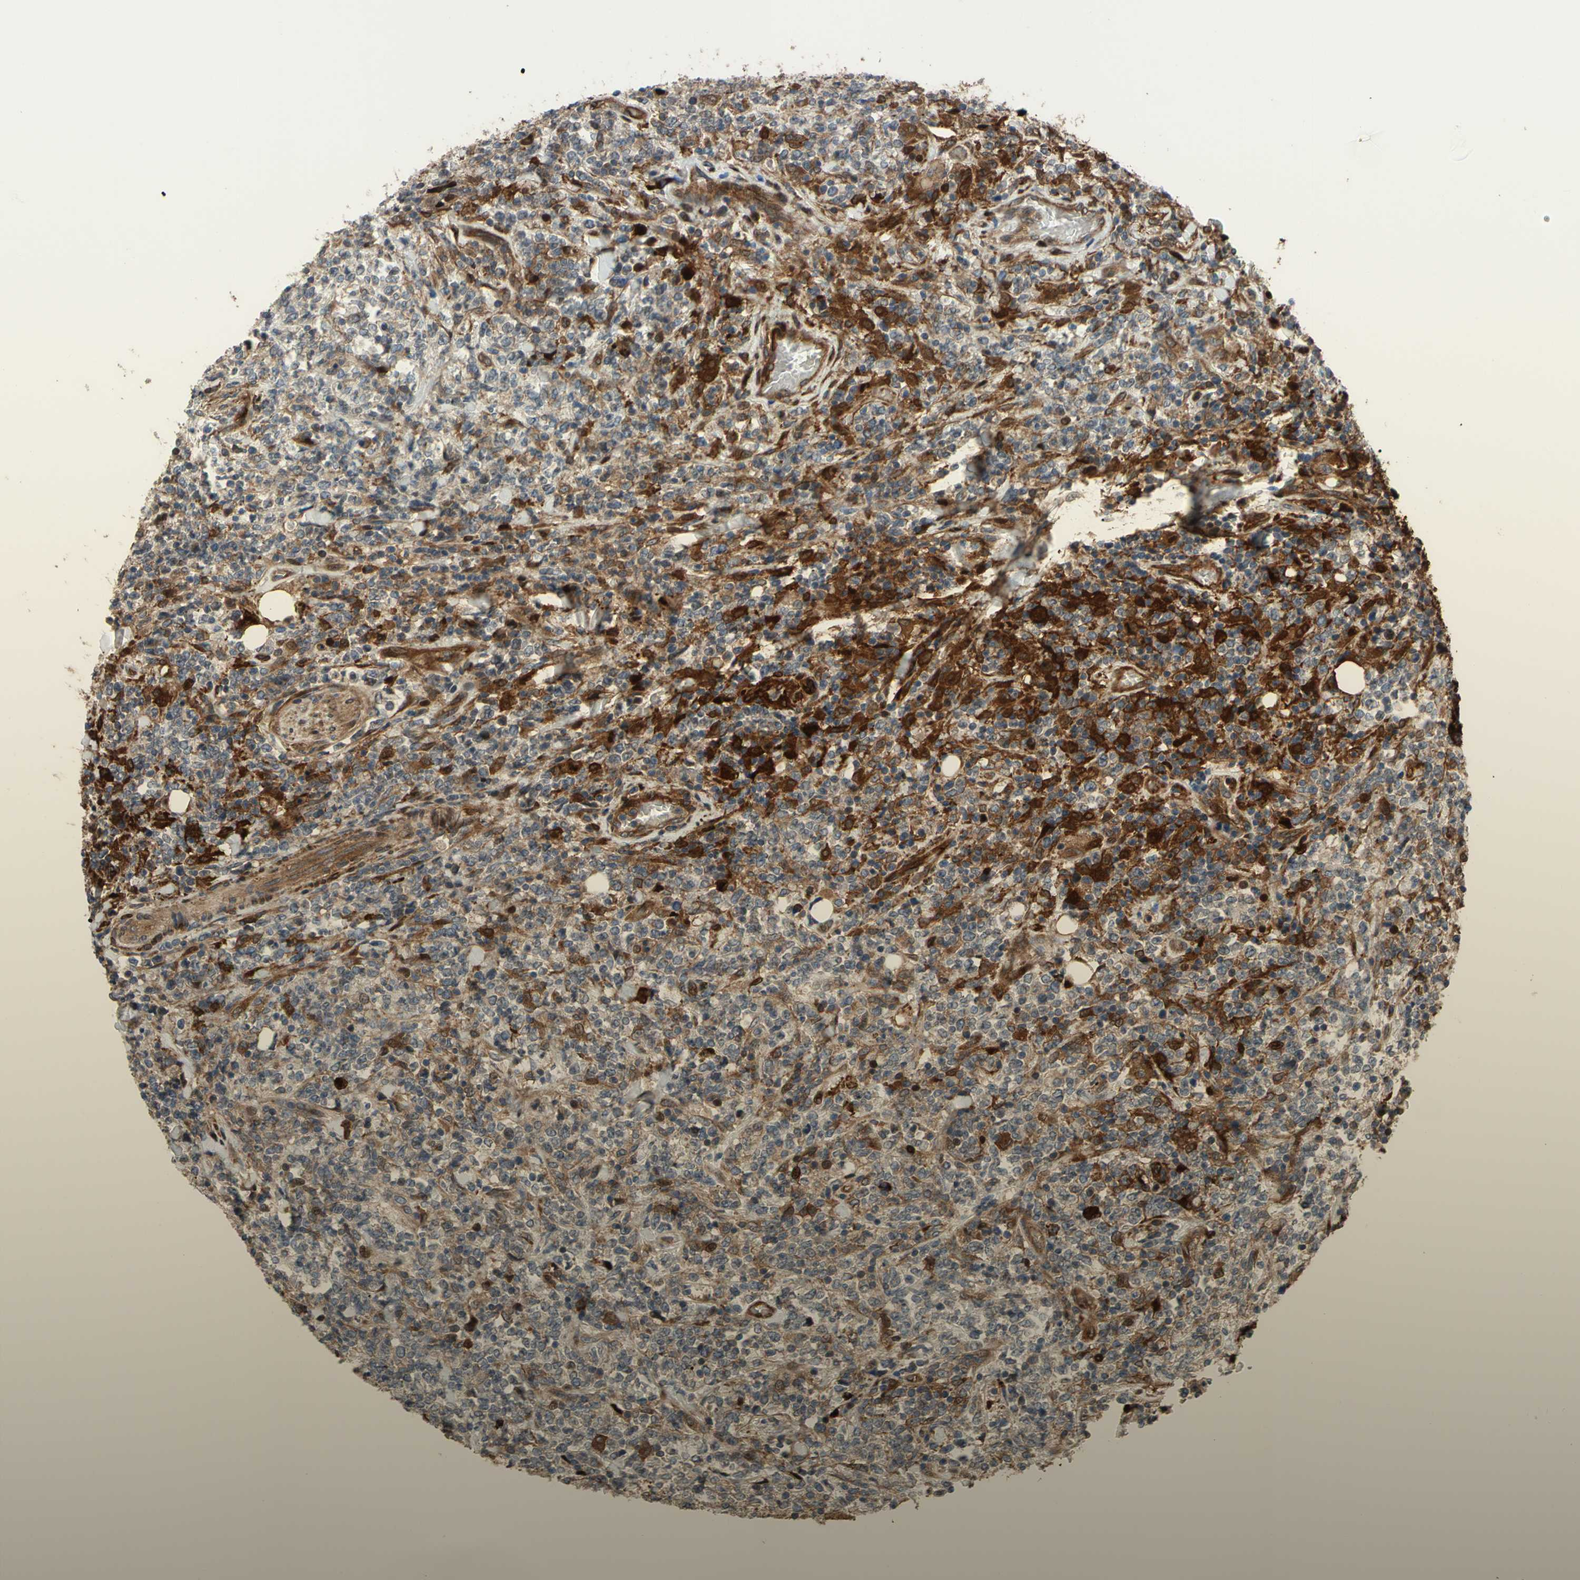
{"staining": {"intensity": "moderate", "quantity": "<25%", "location": "cytoplasmic/membranous"}, "tissue": "lymphoma", "cell_type": "Tumor cells", "image_type": "cancer", "snomed": [{"axis": "morphology", "description": "Malignant lymphoma, non-Hodgkin's type, High grade"}, {"axis": "topography", "description": "Soft tissue"}], "caption": "High-grade malignant lymphoma, non-Hodgkin's type stained with a brown dye exhibits moderate cytoplasmic/membranous positive positivity in approximately <25% of tumor cells.", "gene": "SPTLC1", "patient": {"sex": "male", "age": 18}}